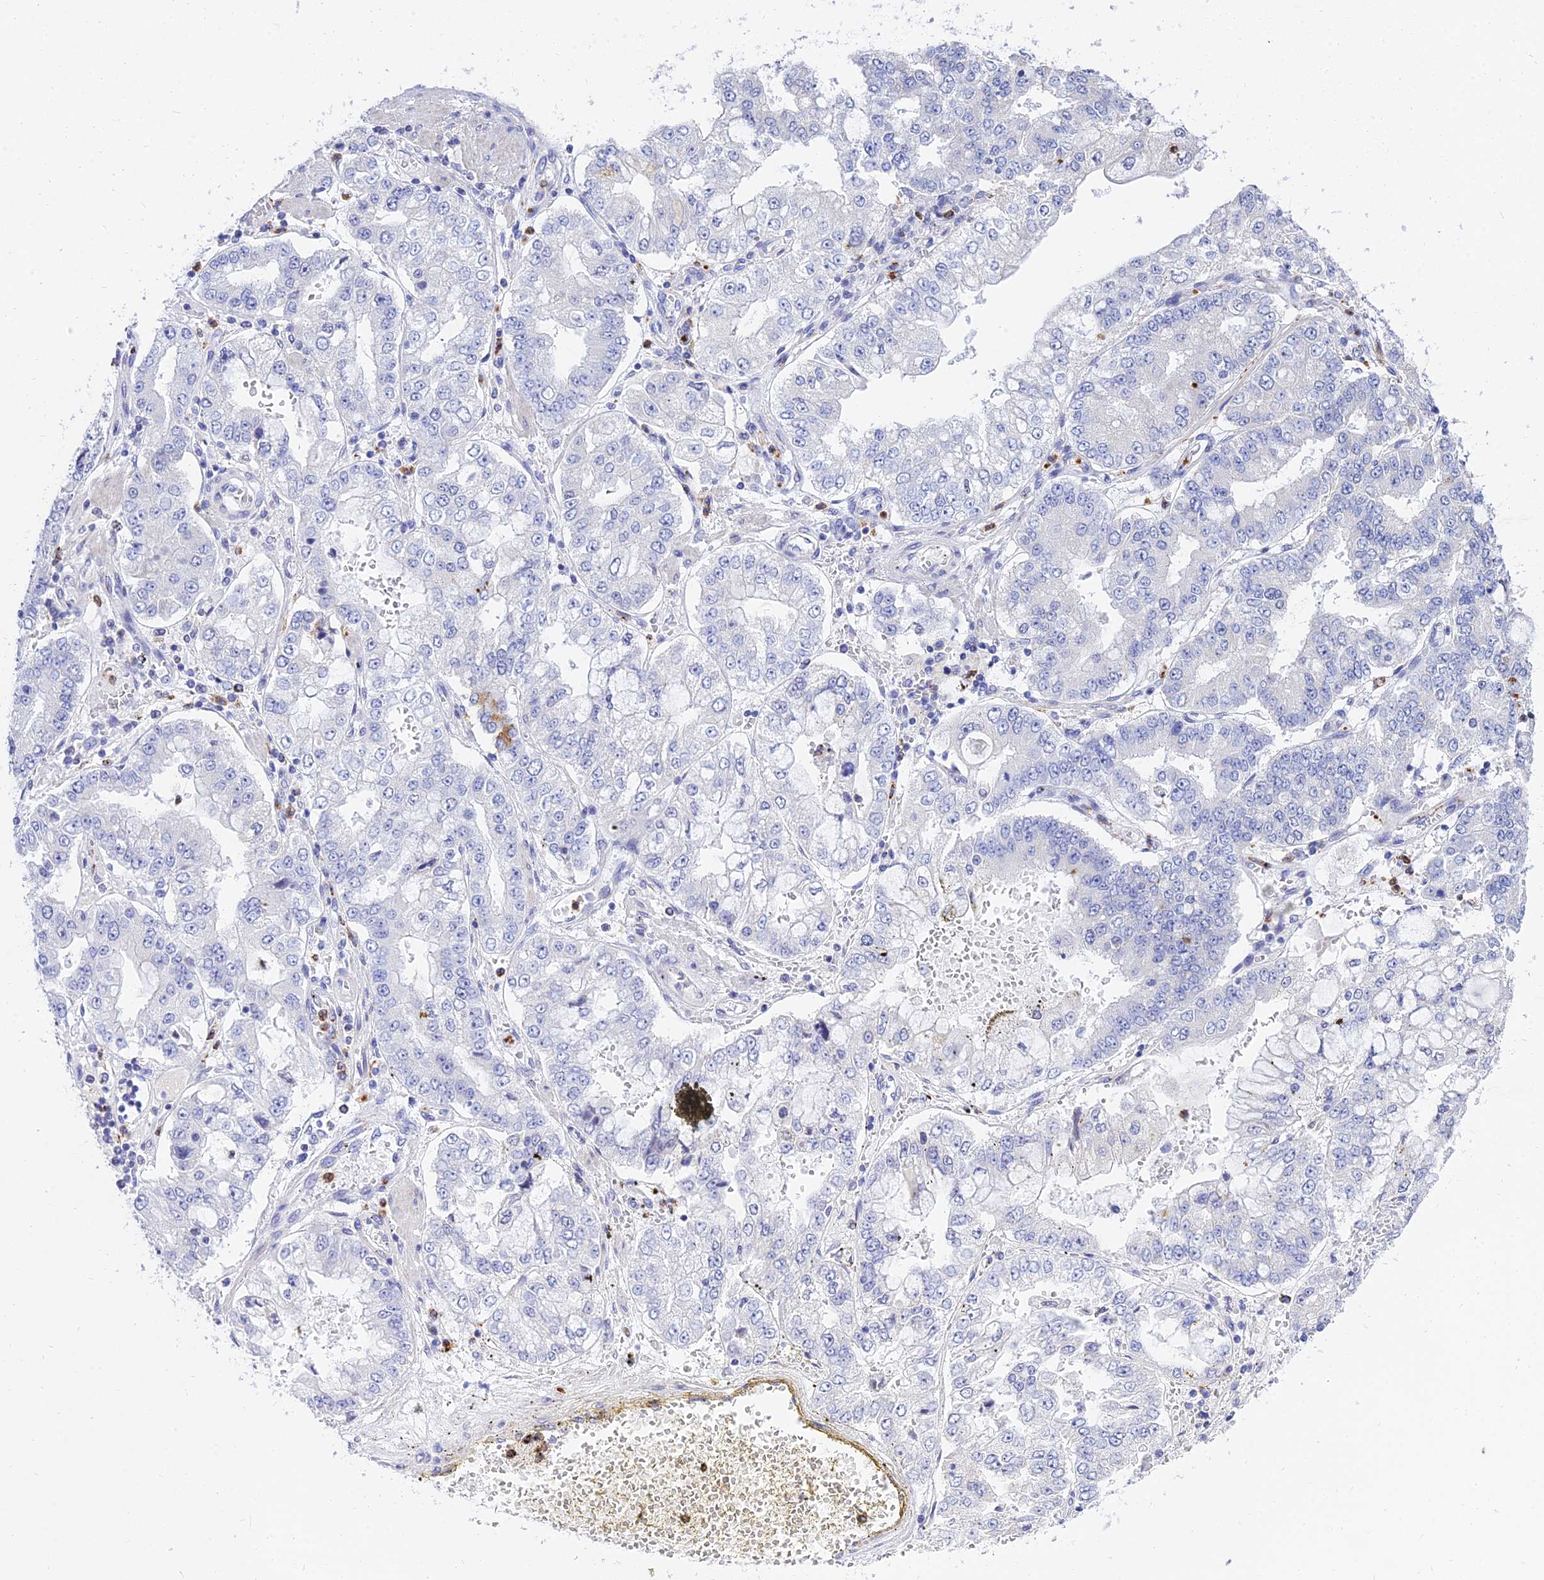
{"staining": {"intensity": "negative", "quantity": "none", "location": "none"}, "tissue": "stomach cancer", "cell_type": "Tumor cells", "image_type": "cancer", "snomed": [{"axis": "morphology", "description": "Adenocarcinoma, NOS"}, {"axis": "topography", "description": "Stomach"}], "caption": "This is a micrograph of IHC staining of stomach cancer (adenocarcinoma), which shows no expression in tumor cells.", "gene": "VWC2L", "patient": {"sex": "male", "age": 76}}